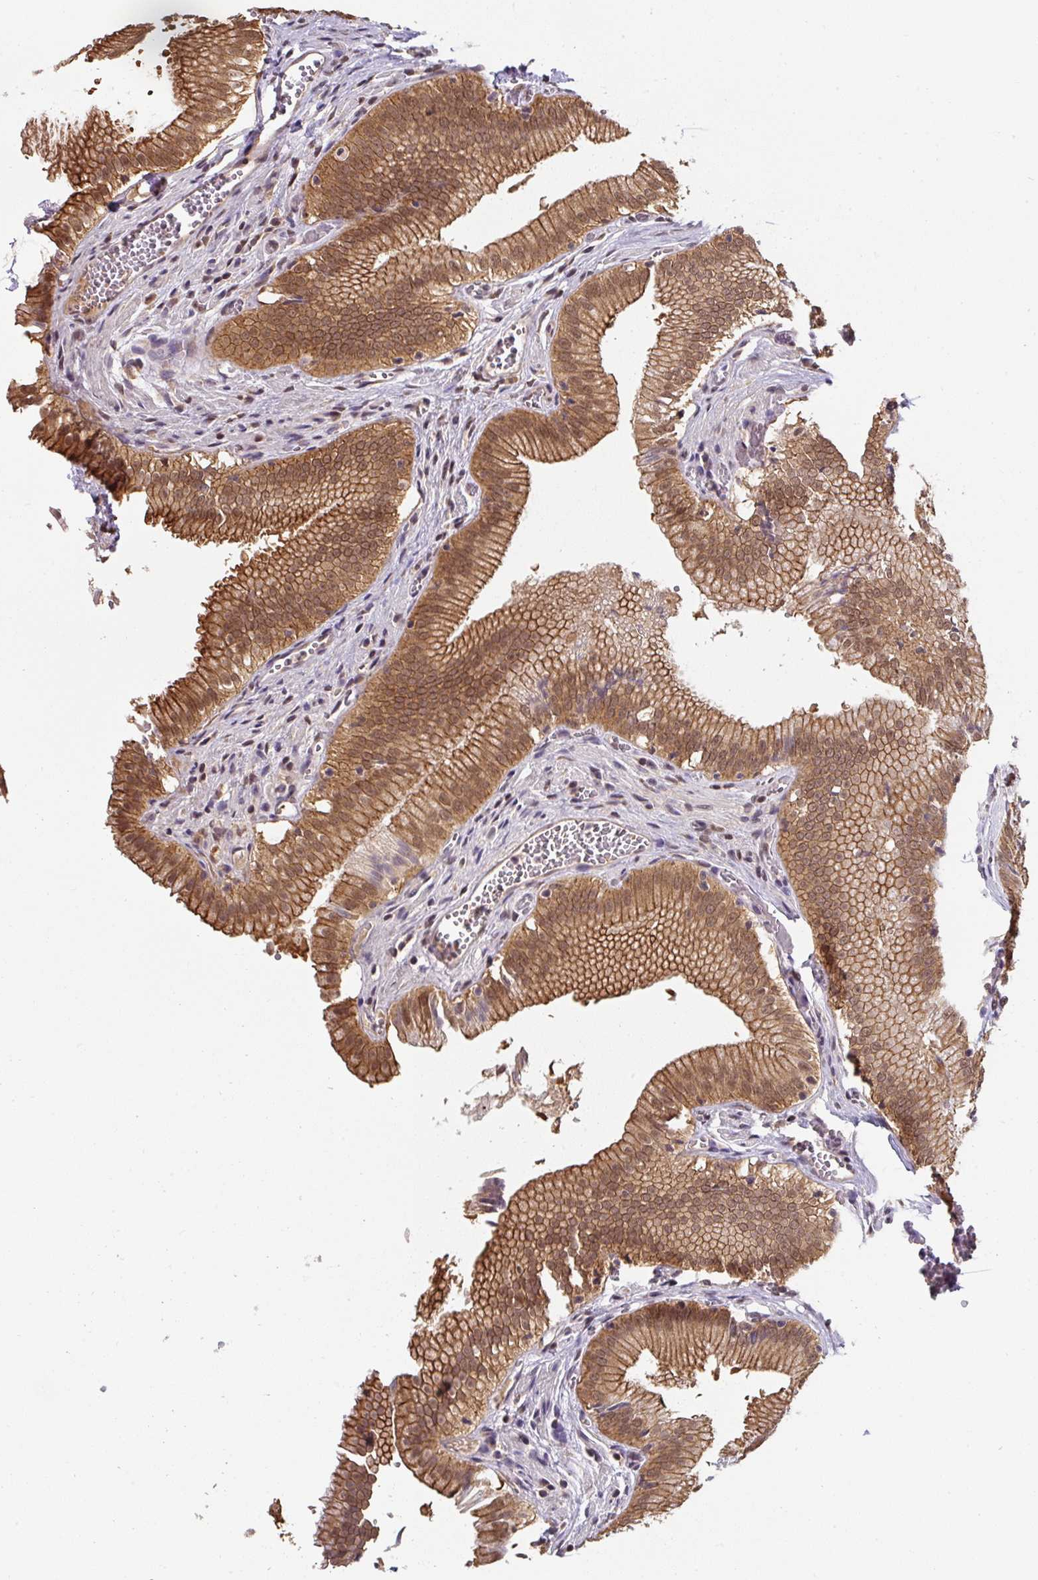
{"staining": {"intensity": "moderate", "quantity": ">75%", "location": "cytoplasmic/membranous,nuclear"}, "tissue": "gallbladder", "cell_type": "Glandular cells", "image_type": "normal", "snomed": [{"axis": "morphology", "description": "Normal tissue, NOS"}, {"axis": "topography", "description": "Gallbladder"}, {"axis": "topography", "description": "Peripheral nerve tissue"}], "caption": "The micrograph exhibits immunohistochemical staining of normal gallbladder. There is moderate cytoplasmic/membranous,nuclear expression is identified in approximately >75% of glandular cells.", "gene": "ST13", "patient": {"sex": "male", "age": 17}}